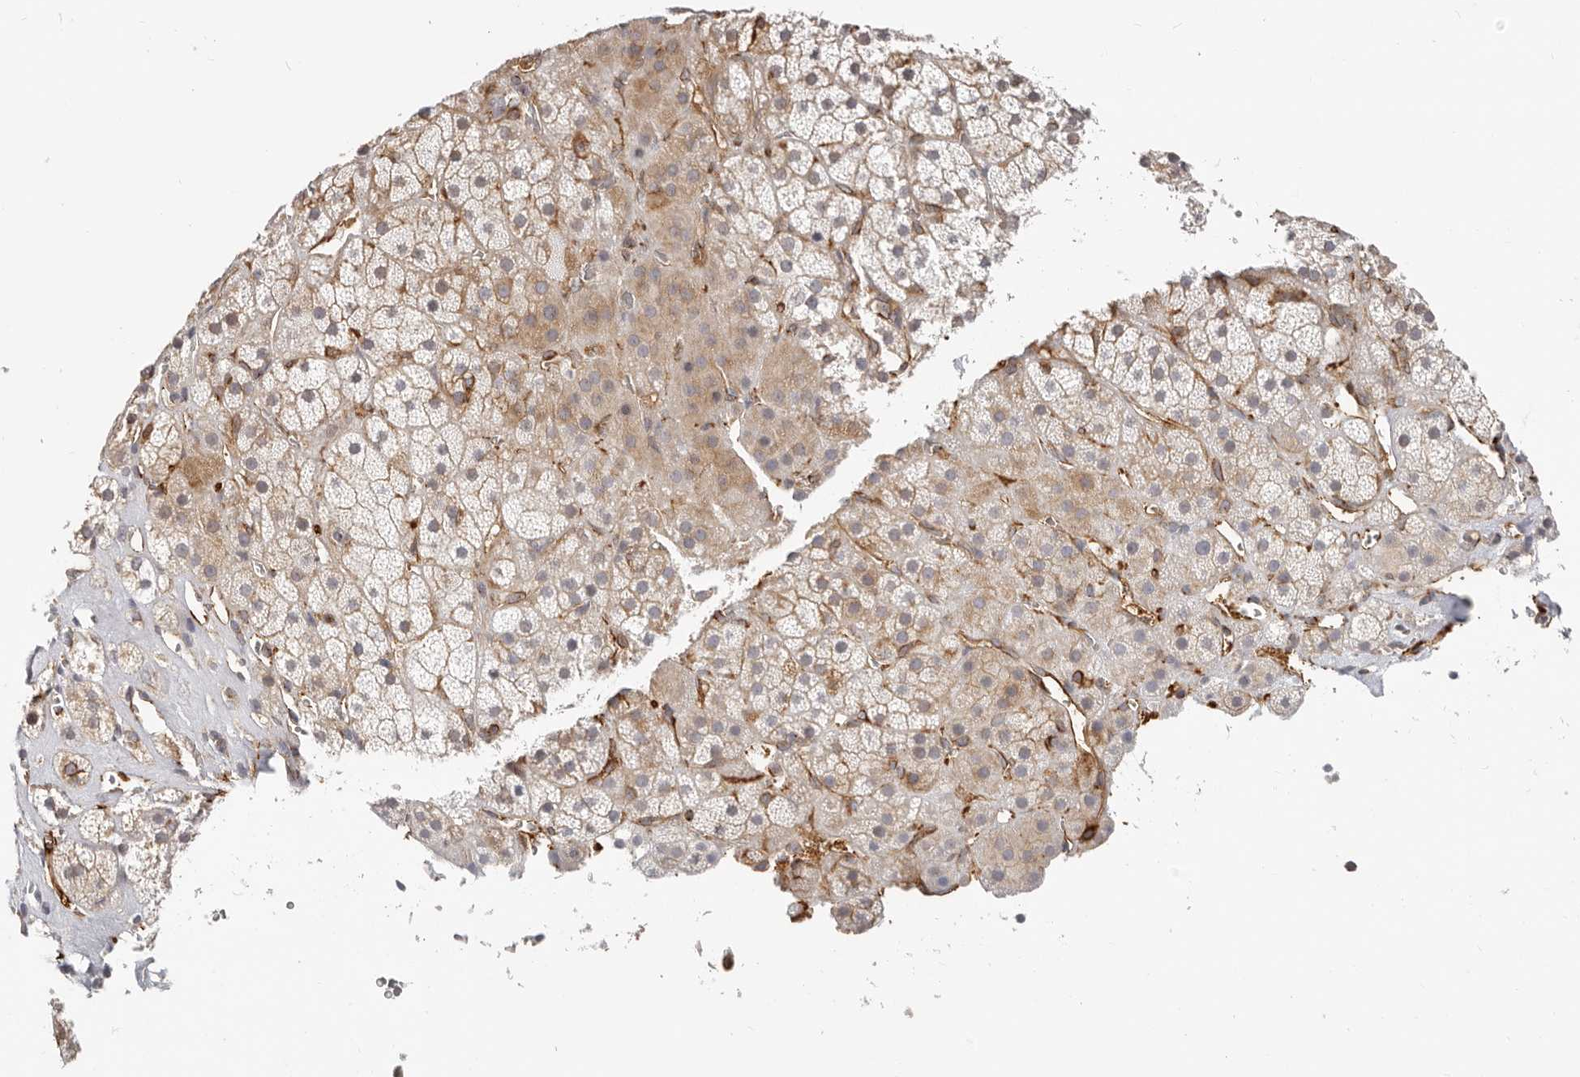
{"staining": {"intensity": "moderate", "quantity": "<25%", "location": "cytoplasmic/membranous"}, "tissue": "adrenal gland", "cell_type": "Glandular cells", "image_type": "normal", "snomed": [{"axis": "morphology", "description": "Normal tissue, NOS"}, {"axis": "topography", "description": "Adrenal gland"}], "caption": "Immunohistochemistry (IHC) (DAB) staining of unremarkable human adrenal gland demonstrates moderate cytoplasmic/membranous protein positivity in about <25% of glandular cells.", "gene": "DTNBP1", "patient": {"sex": "male", "age": 57}}